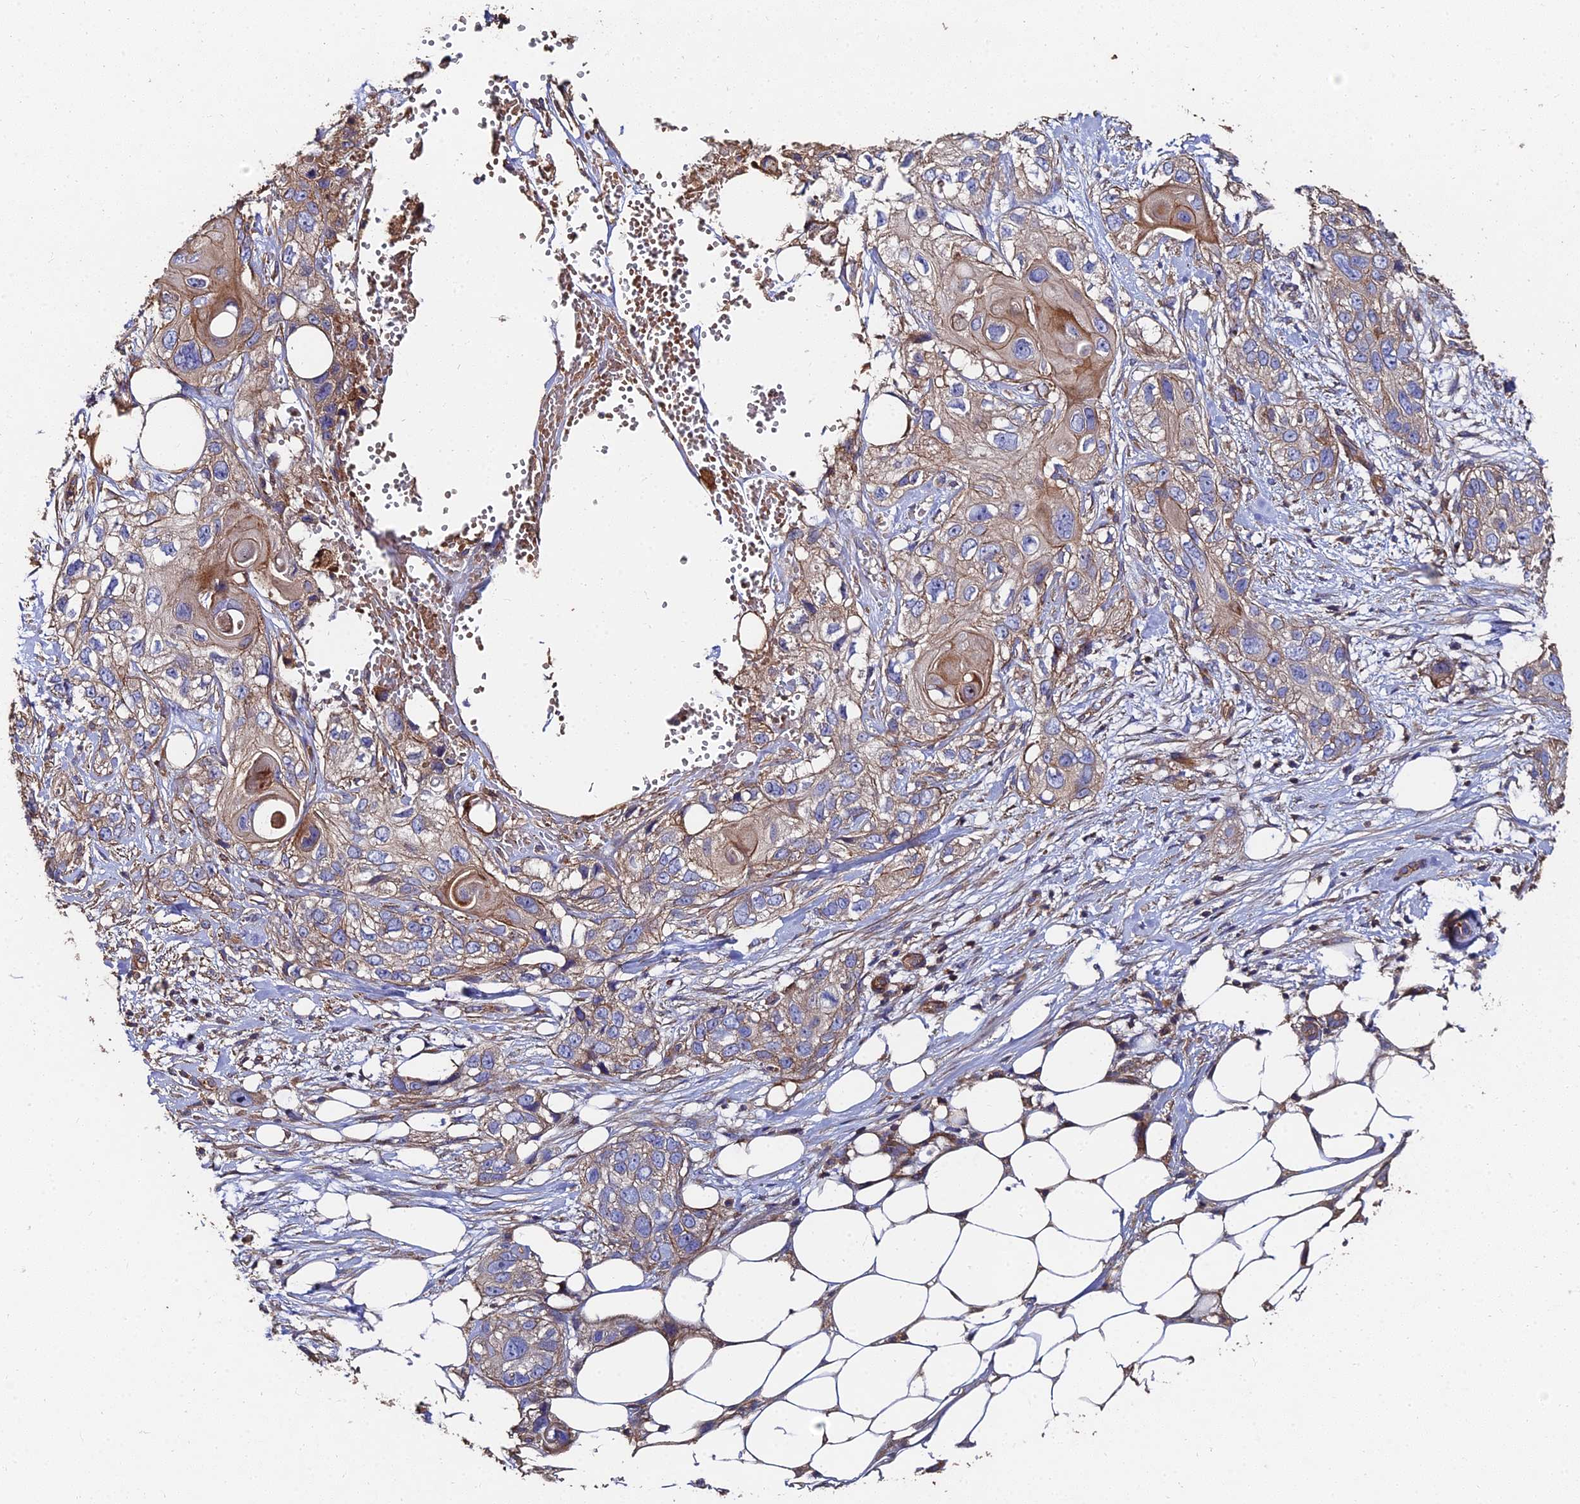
{"staining": {"intensity": "weak", "quantity": "25%-75%", "location": "cytoplasmic/membranous"}, "tissue": "skin cancer", "cell_type": "Tumor cells", "image_type": "cancer", "snomed": [{"axis": "morphology", "description": "Normal tissue, NOS"}, {"axis": "morphology", "description": "Squamous cell carcinoma, NOS"}, {"axis": "topography", "description": "Skin"}], "caption": "Immunohistochemistry image of skin squamous cell carcinoma stained for a protein (brown), which shows low levels of weak cytoplasmic/membranous staining in approximately 25%-75% of tumor cells.", "gene": "EXT1", "patient": {"sex": "male", "age": 72}}